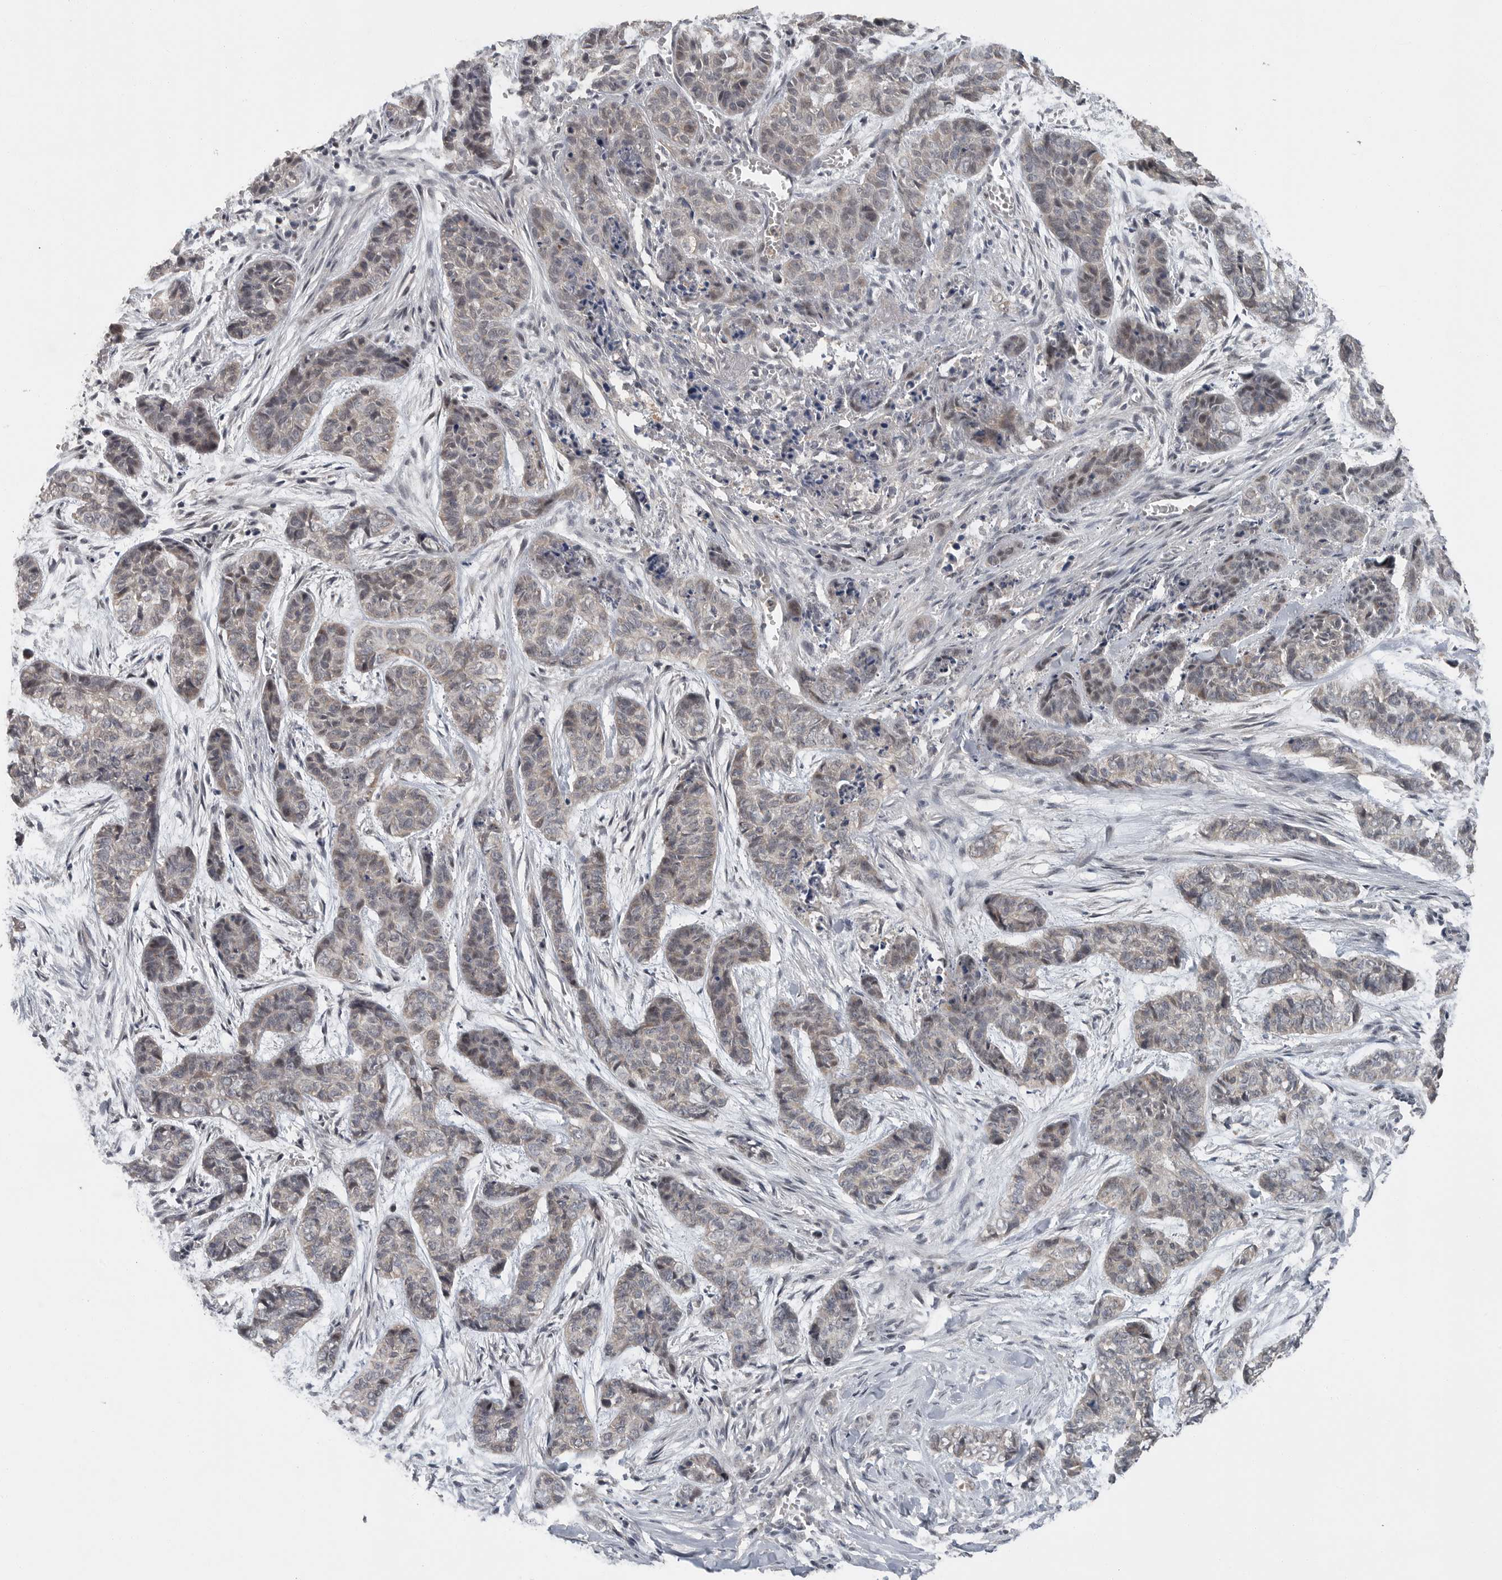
{"staining": {"intensity": "negative", "quantity": "none", "location": "none"}, "tissue": "skin cancer", "cell_type": "Tumor cells", "image_type": "cancer", "snomed": [{"axis": "morphology", "description": "Basal cell carcinoma"}, {"axis": "topography", "description": "Skin"}], "caption": "Photomicrograph shows no protein staining in tumor cells of skin cancer tissue. (Stains: DAB (3,3'-diaminobenzidine) IHC with hematoxylin counter stain, Microscopy: brightfield microscopy at high magnification).", "gene": "SCP2", "patient": {"sex": "female", "age": 64}}